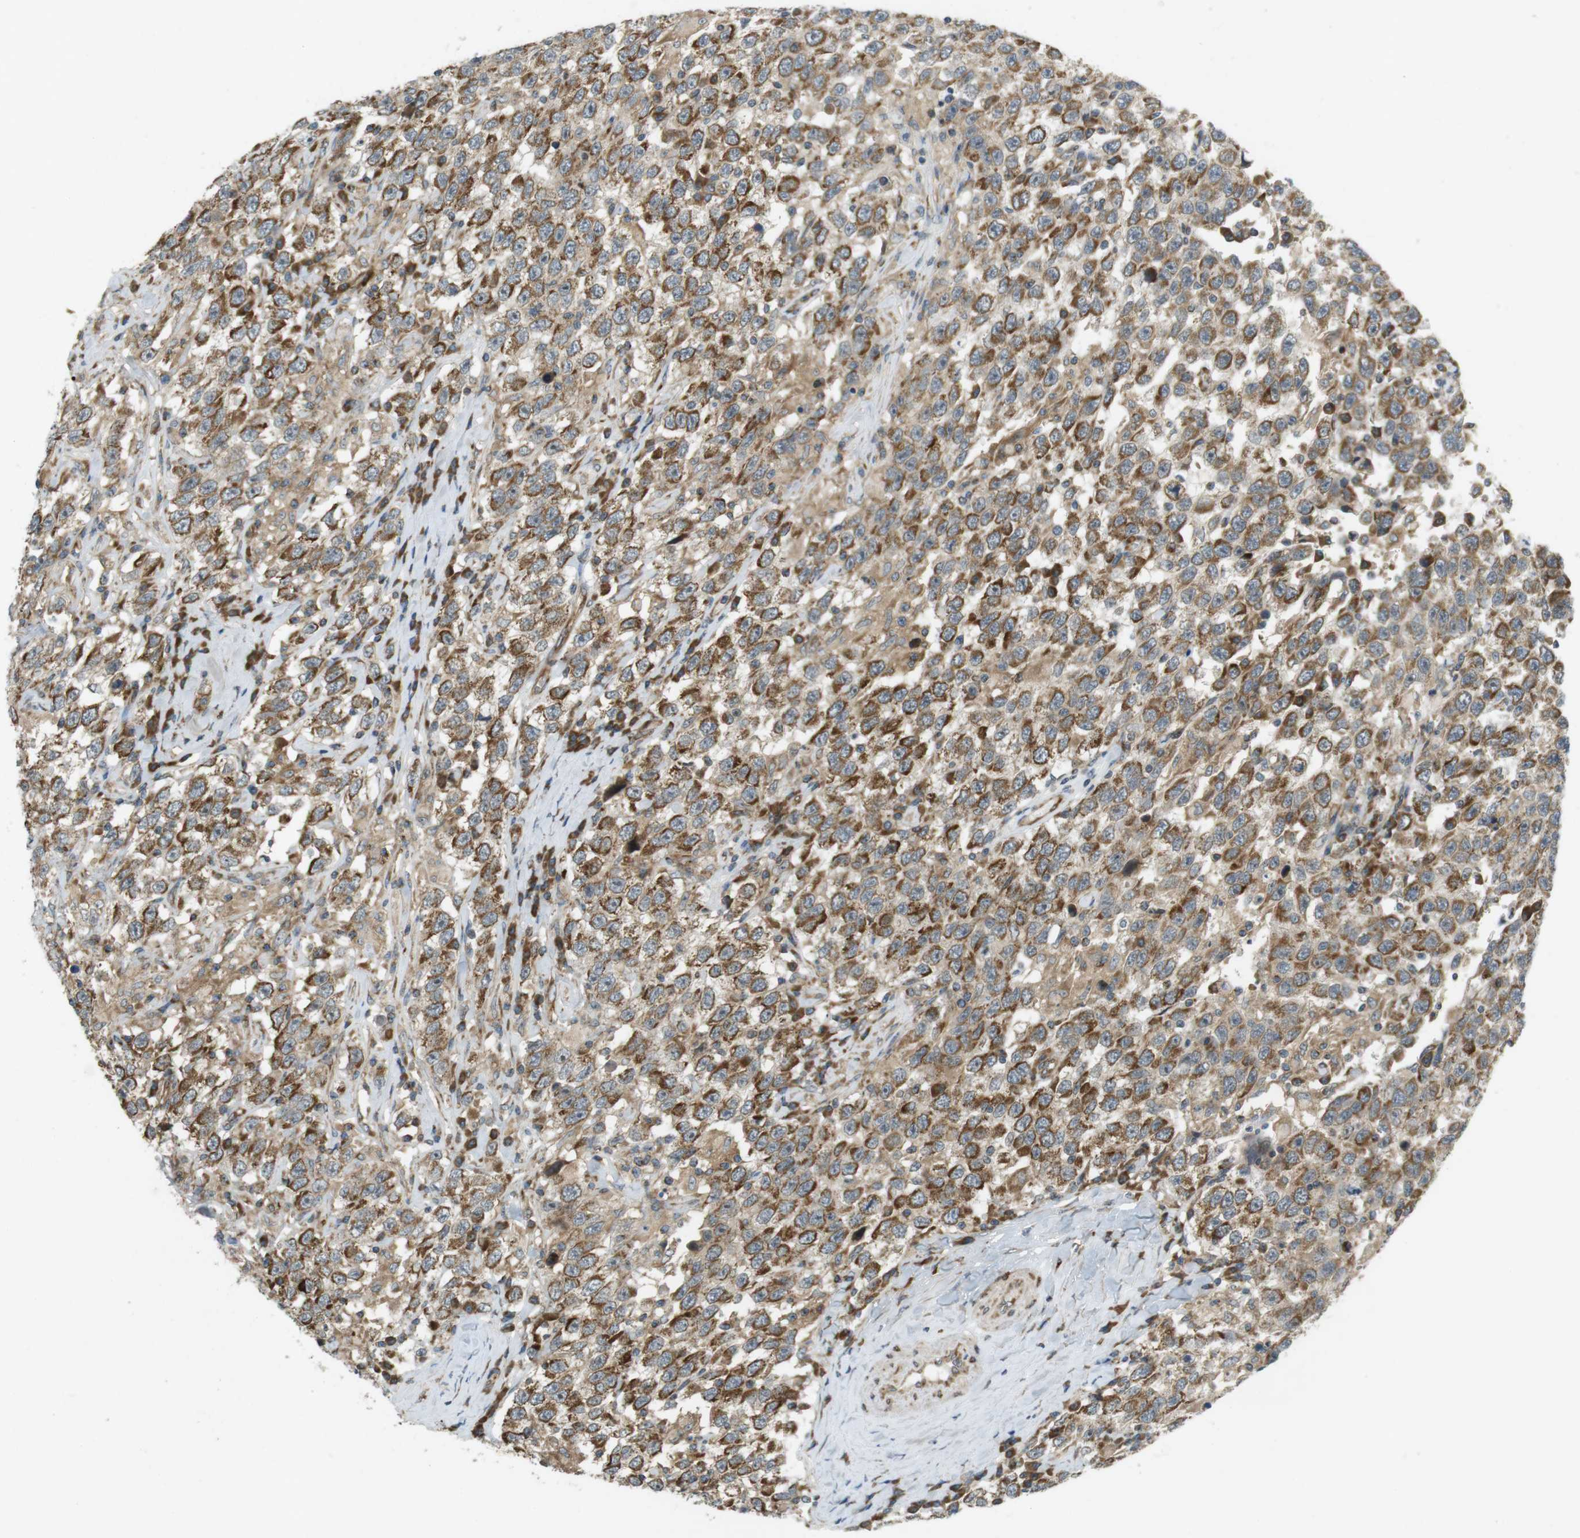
{"staining": {"intensity": "strong", "quantity": "25%-75%", "location": "cytoplasmic/membranous"}, "tissue": "testis cancer", "cell_type": "Tumor cells", "image_type": "cancer", "snomed": [{"axis": "morphology", "description": "Seminoma, NOS"}, {"axis": "topography", "description": "Testis"}], "caption": "Seminoma (testis) was stained to show a protein in brown. There is high levels of strong cytoplasmic/membranous staining in about 25%-75% of tumor cells.", "gene": "SLC41A1", "patient": {"sex": "male", "age": 41}}